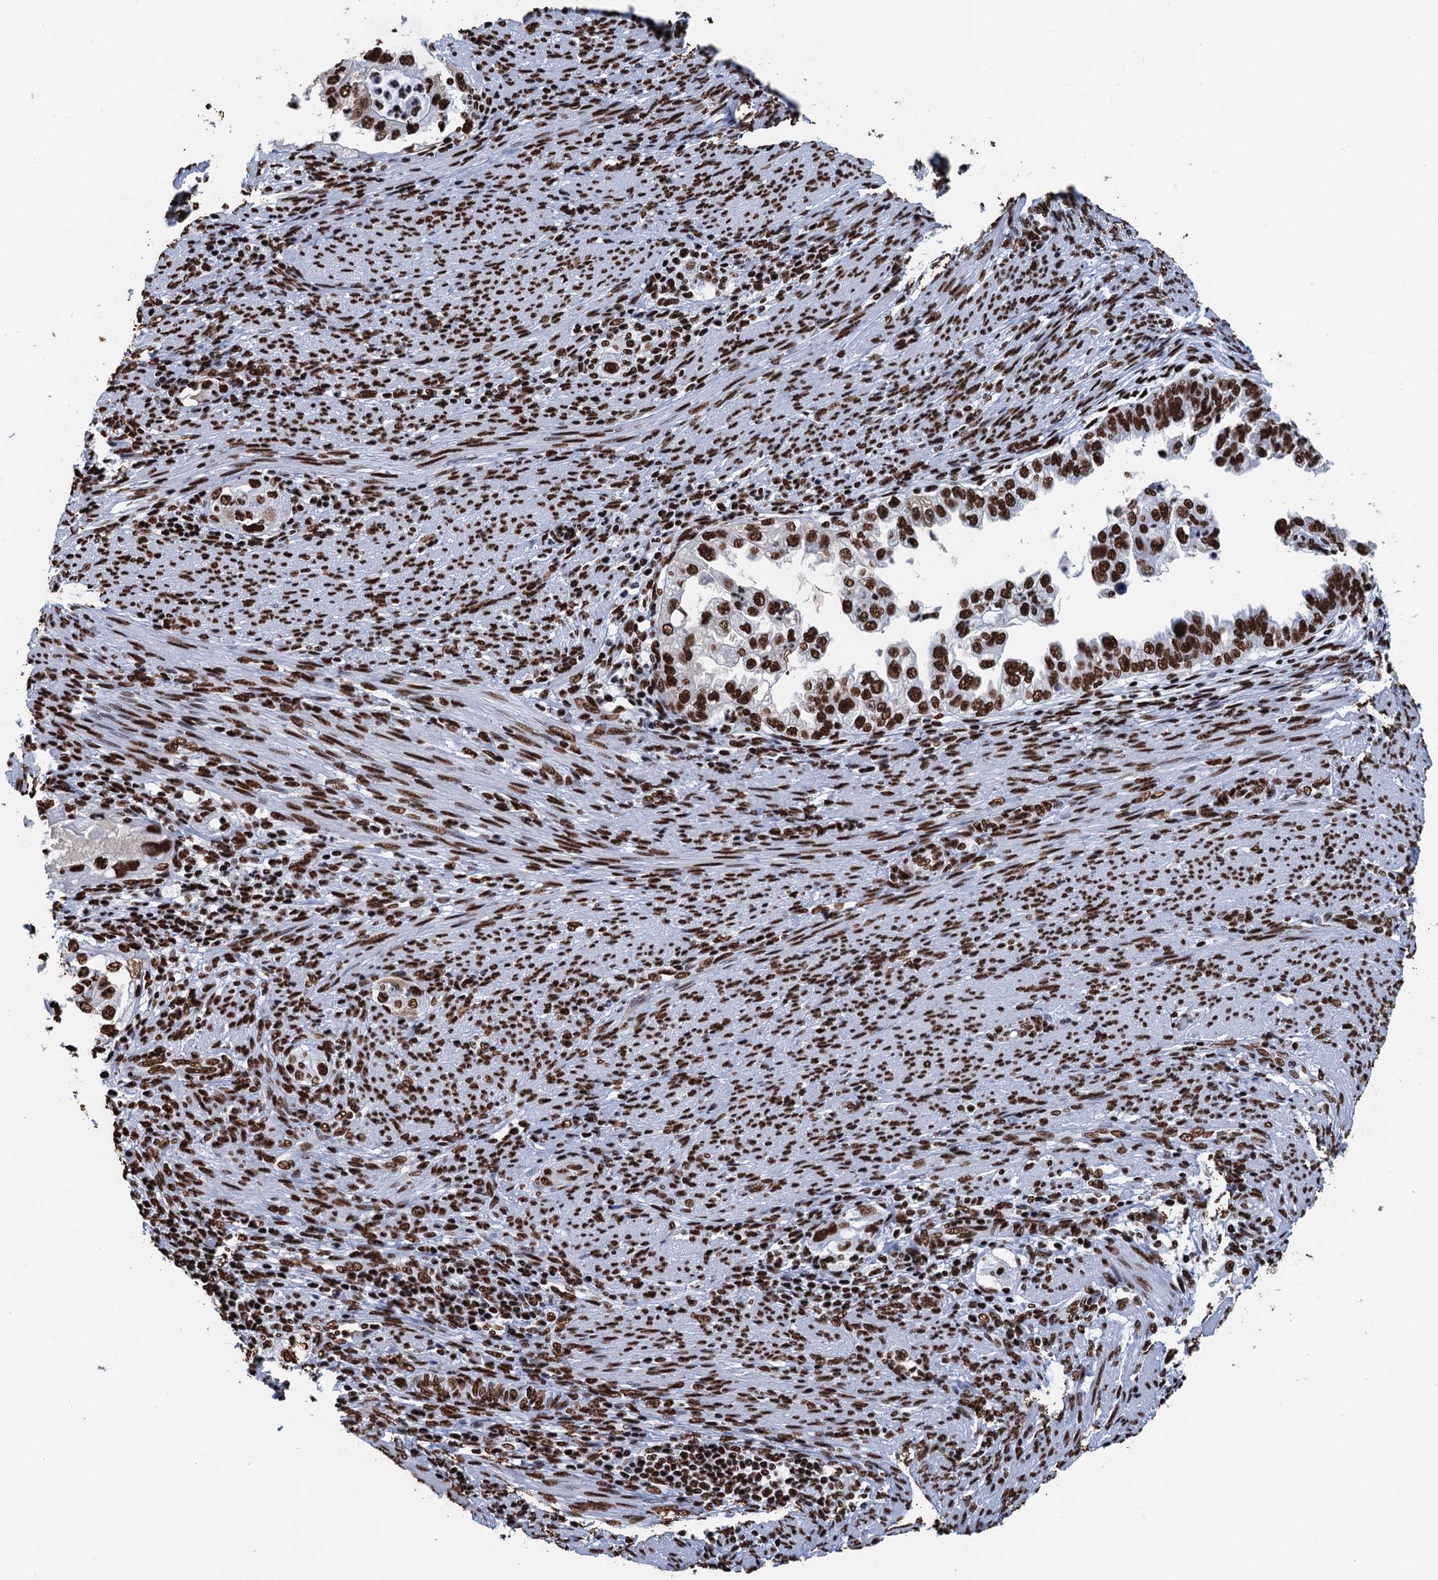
{"staining": {"intensity": "strong", "quantity": ">75%", "location": "nuclear"}, "tissue": "endometrial cancer", "cell_type": "Tumor cells", "image_type": "cancer", "snomed": [{"axis": "morphology", "description": "Adenocarcinoma, NOS"}, {"axis": "topography", "description": "Endometrium"}], "caption": "A histopathology image of adenocarcinoma (endometrial) stained for a protein shows strong nuclear brown staining in tumor cells. The staining was performed using DAB (3,3'-diaminobenzidine), with brown indicating positive protein expression. Nuclei are stained blue with hematoxylin.", "gene": "UBA2", "patient": {"sex": "female", "age": 85}}